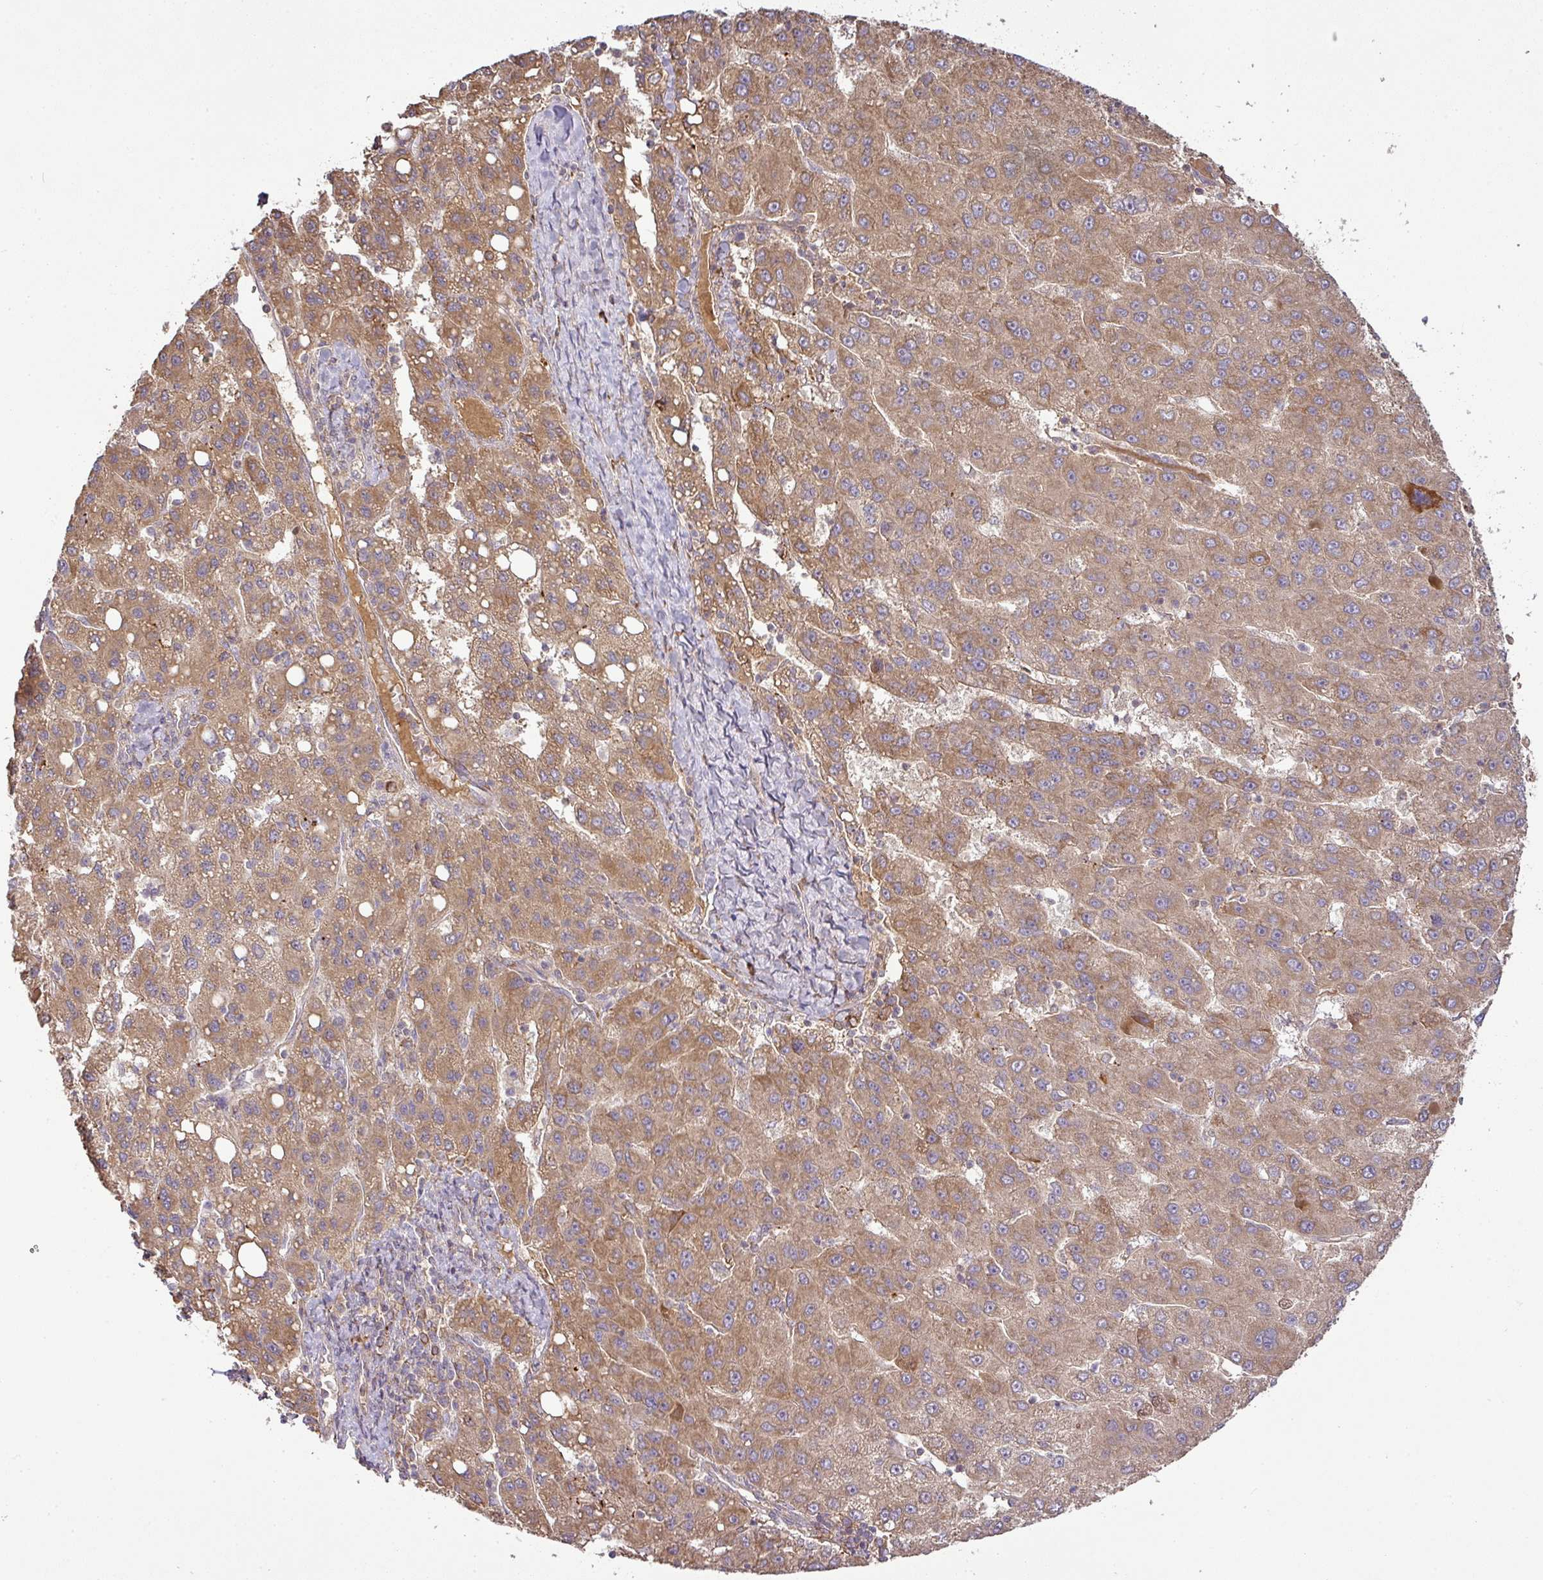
{"staining": {"intensity": "moderate", "quantity": ">75%", "location": "cytoplasmic/membranous"}, "tissue": "liver cancer", "cell_type": "Tumor cells", "image_type": "cancer", "snomed": [{"axis": "morphology", "description": "Carcinoma, Hepatocellular, NOS"}, {"axis": "topography", "description": "Liver"}], "caption": "An IHC micrograph of tumor tissue is shown. Protein staining in brown shows moderate cytoplasmic/membranous positivity in hepatocellular carcinoma (liver) within tumor cells.", "gene": "GALP", "patient": {"sex": "female", "age": 82}}